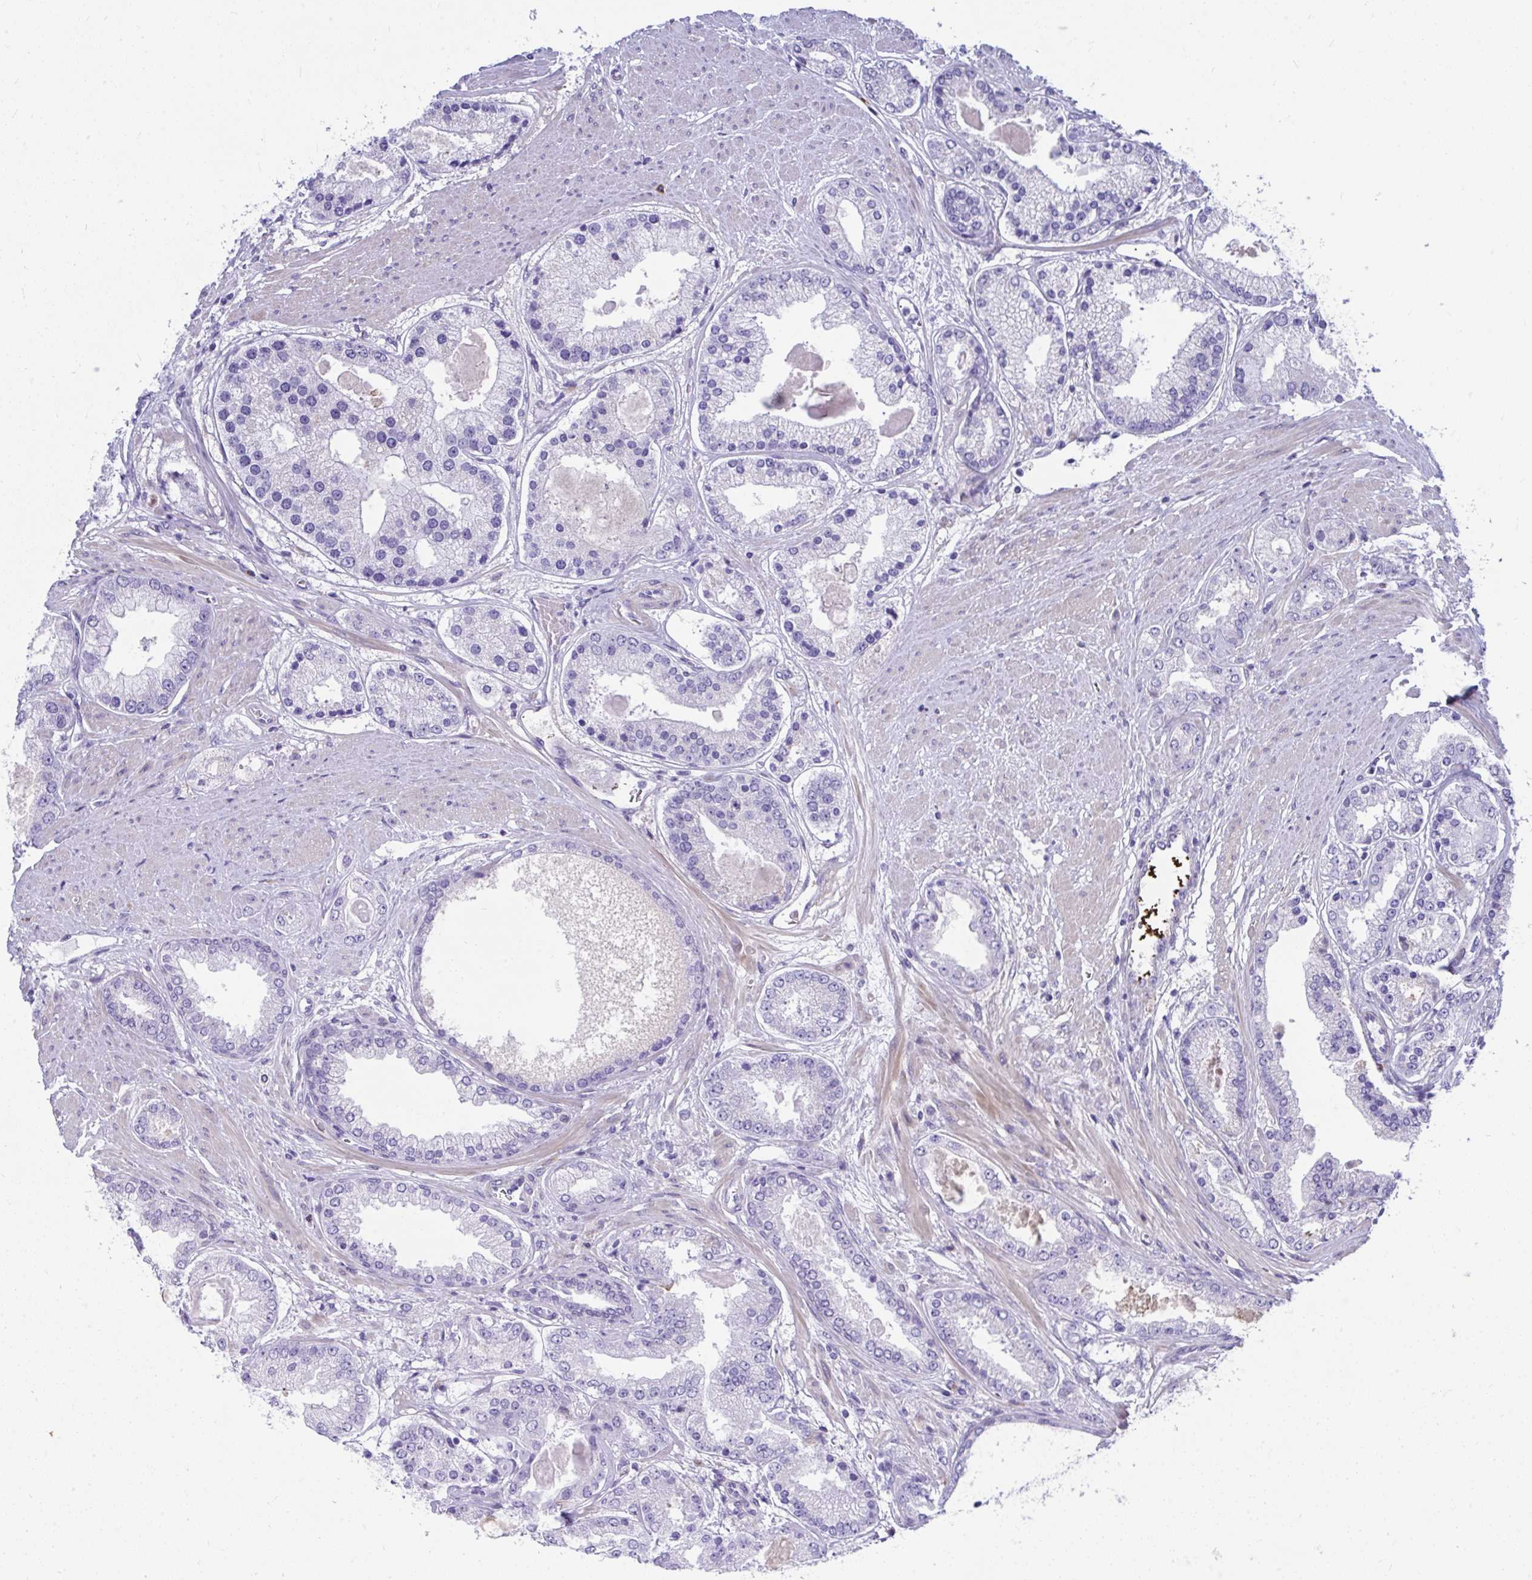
{"staining": {"intensity": "negative", "quantity": "none", "location": "none"}, "tissue": "prostate cancer", "cell_type": "Tumor cells", "image_type": "cancer", "snomed": [{"axis": "morphology", "description": "Adenocarcinoma, High grade"}, {"axis": "topography", "description": "Prostate"}], "caption": "A histopathology image of prostate cancer (high-grade adenocarcinoma) stained for a protein demonstrates no brown staining in tumor cells.", "gene": "ISL1", "patient": {"sex": "male", "age": 67}}